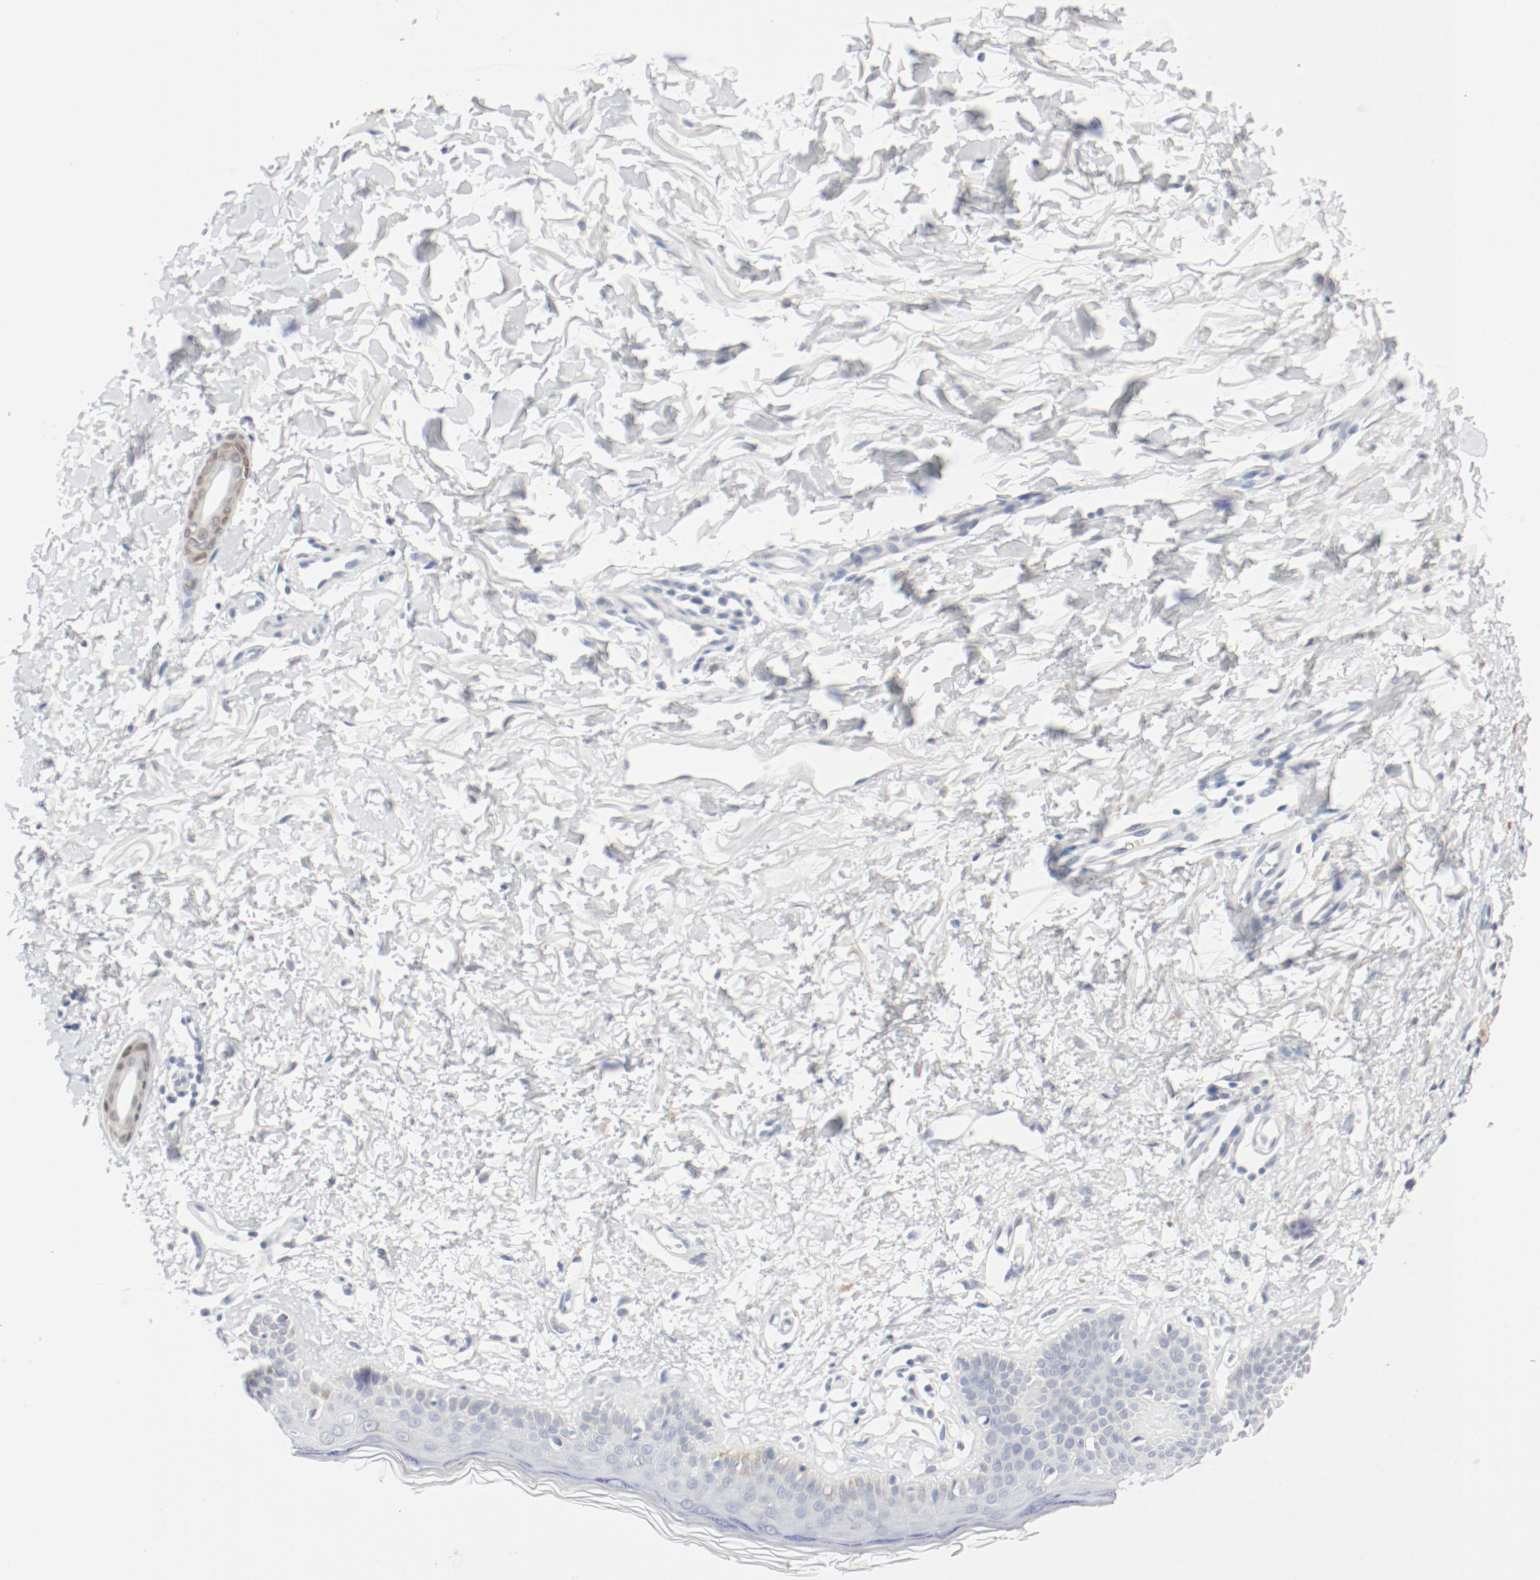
{"staining": {"intensity": "moderate", "quantity": "25%-75%", "location": "cytoplasmic/membranous"}, "tissue": "melanoma", "cell_type": "Tumor cells", "image_type": "cancer", "snomed": [{"axis": "morphology", "description": "Malignant melanoma, NOS"}, {"axis": "topography", "description": "Skin"}], "caption": "IHC of malignant melanoma reveals medium levels of moderate cytoplasmic/membranous expression in about 25%-75% of tumor cells.", "gene": "PGM1", "patient": {"sex": "male", "age": 76}}